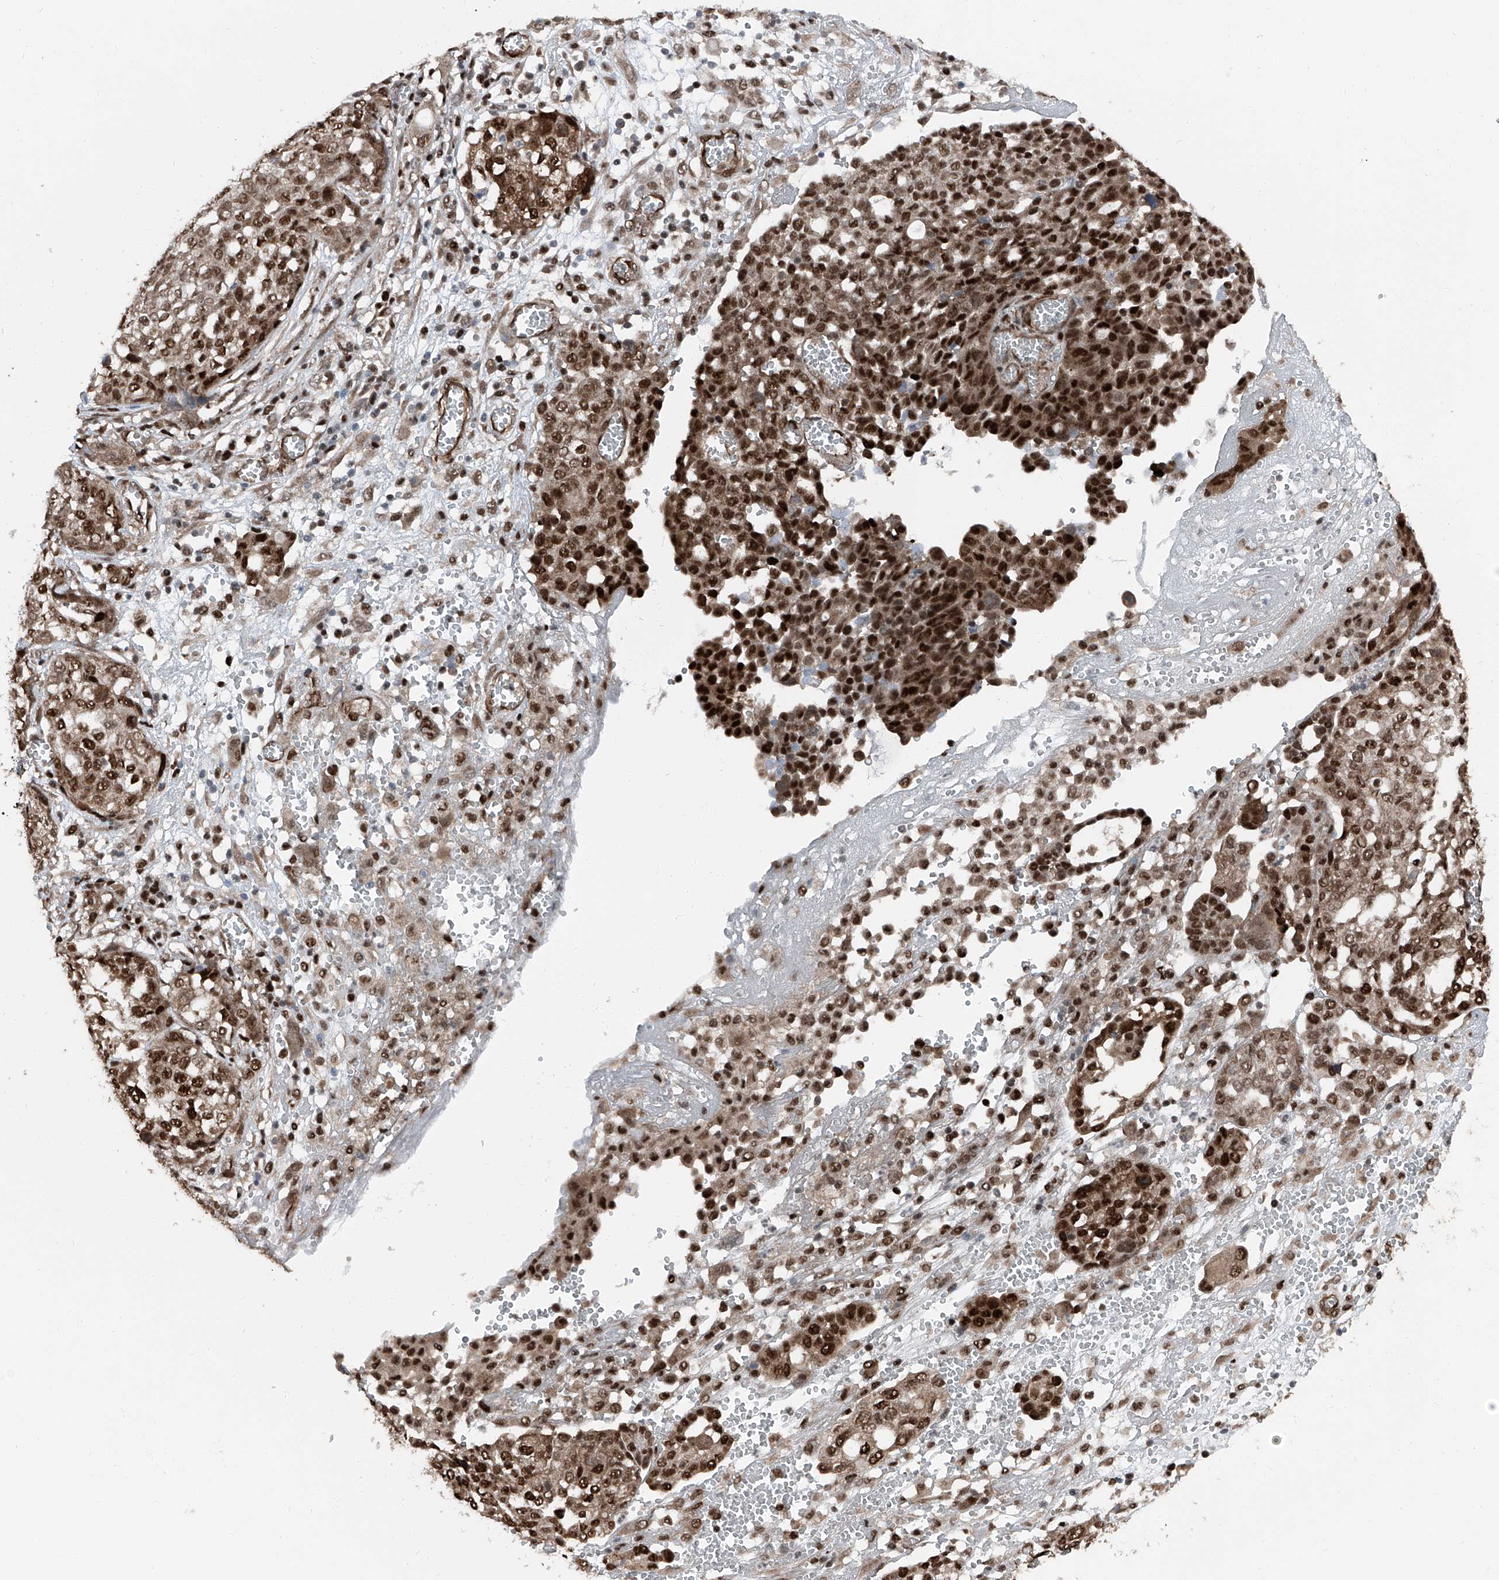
{"staining": {"intensity": "strong", "quantity": ">75%", "location": "nuclear"}, "tissue": "ovarian cancer", "cell_type": "Tumor cells", "image_type": "cancer", "snomed": [{"axis": "morphology", "description": "Cystadenocarcinoma, serous, NOS"}, {"axis": "topography", "description": "Soft tissue"}, {"axis": "topography", "description": "Ovary"}], "caption": "Immunohistochemical staining of ovarian cancer (serous cystadenocarcinoma) reveals strong nuclear protein staining in approximately >75% of tumor cells. The staining is performed using DAB brown chromogen to label protein expression. The nuclei are counter-stained blue using hematoxylin.", "gene": "FKBP5", "patient": {"sex": "female", "age": 57}}